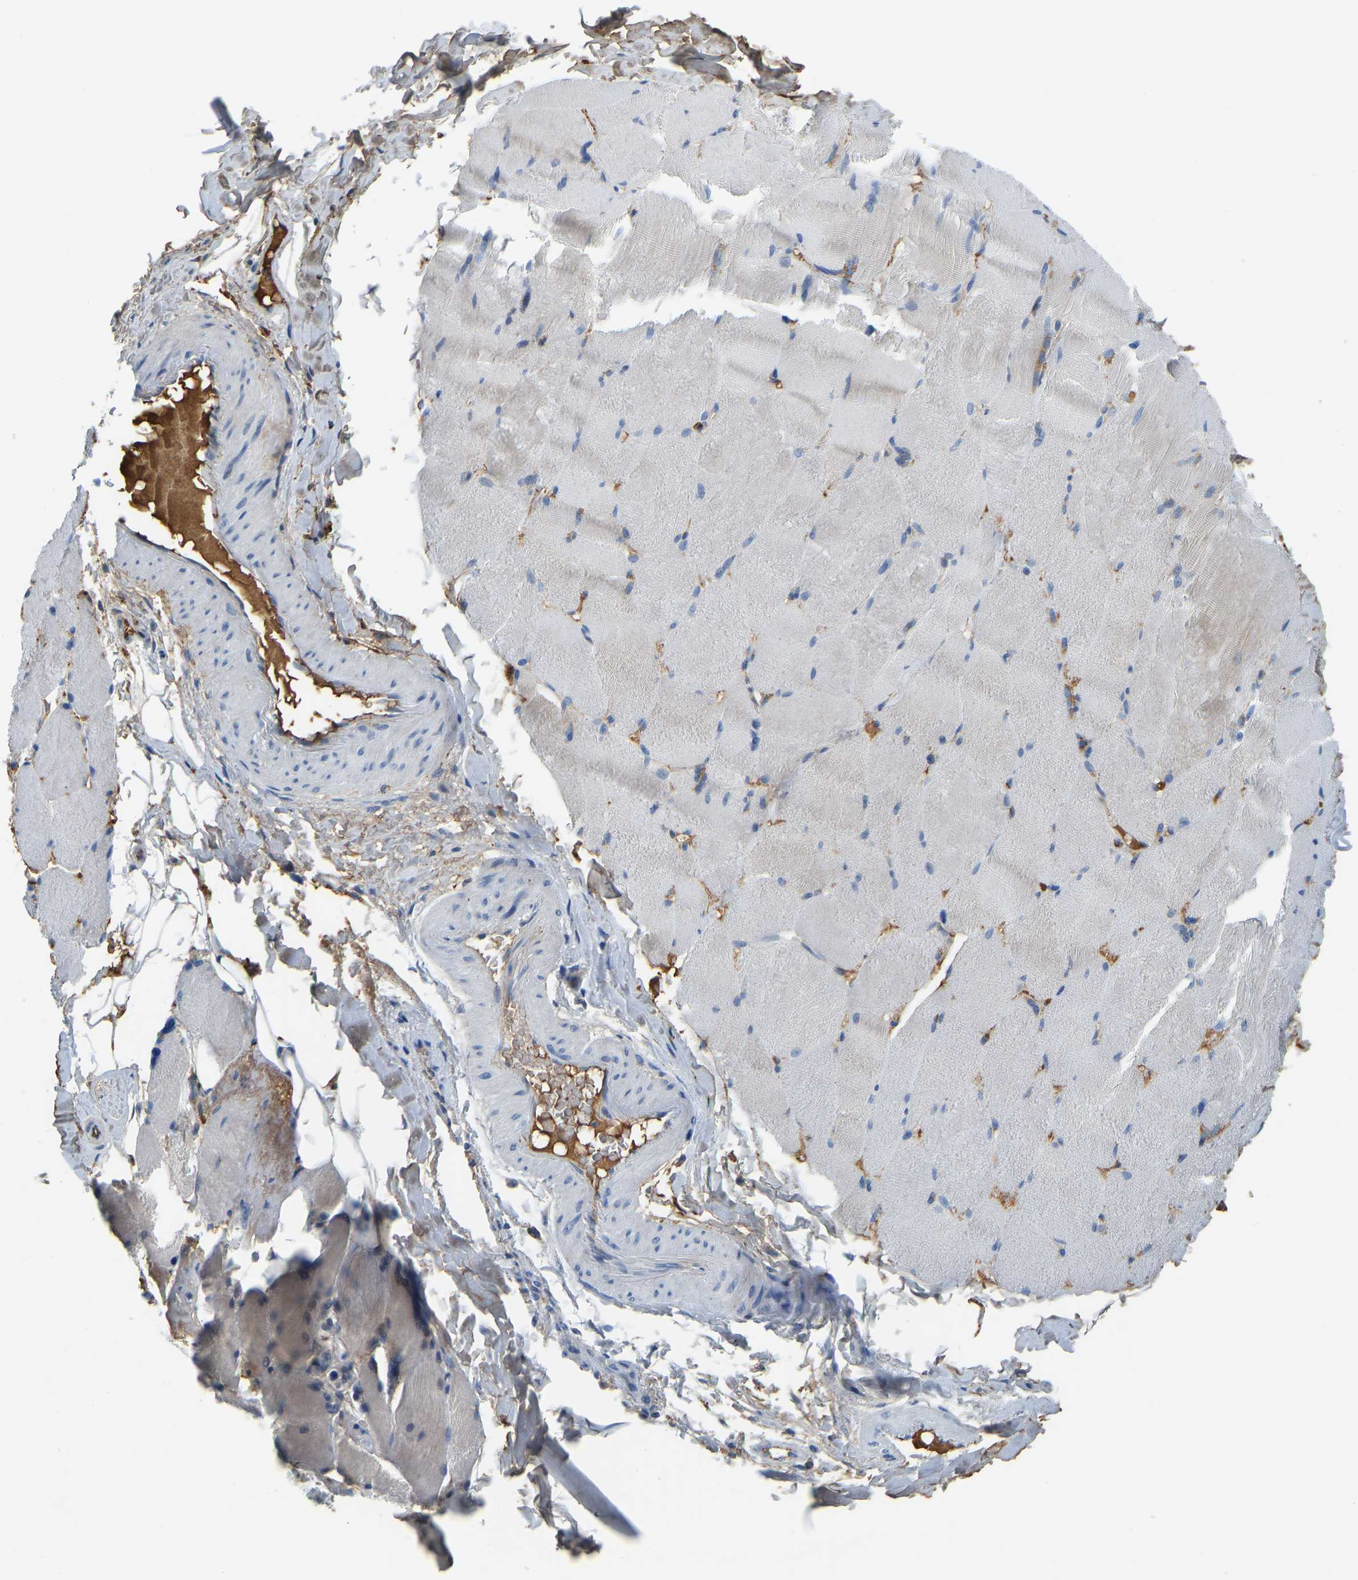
{"staining": {"intensity": "negative", "quantity": "none", "location": "none"}, "tissue": "skeletal muscle", "cell_type": "Myocytes", "image_type": "normal", "snomed": [{"axis": "morphology", "description": "Normal tissue, NOS"}, {"axis": "topography", "description": "Skin"}, {"axis": "topography", "description": "Skeletal muscle"}], "caption": "Myocytes are negative for brown protein staining in normal skeletal muscle. The staining was performed using DAB (3,3'-diaminobenzidine) to visualize the protein expression in brown, while the nuclei were stained in blue with hematoxylin (Magnification: 20x).", "gene": "THBS4", "patient": {"sex": "male", "age": 83}}